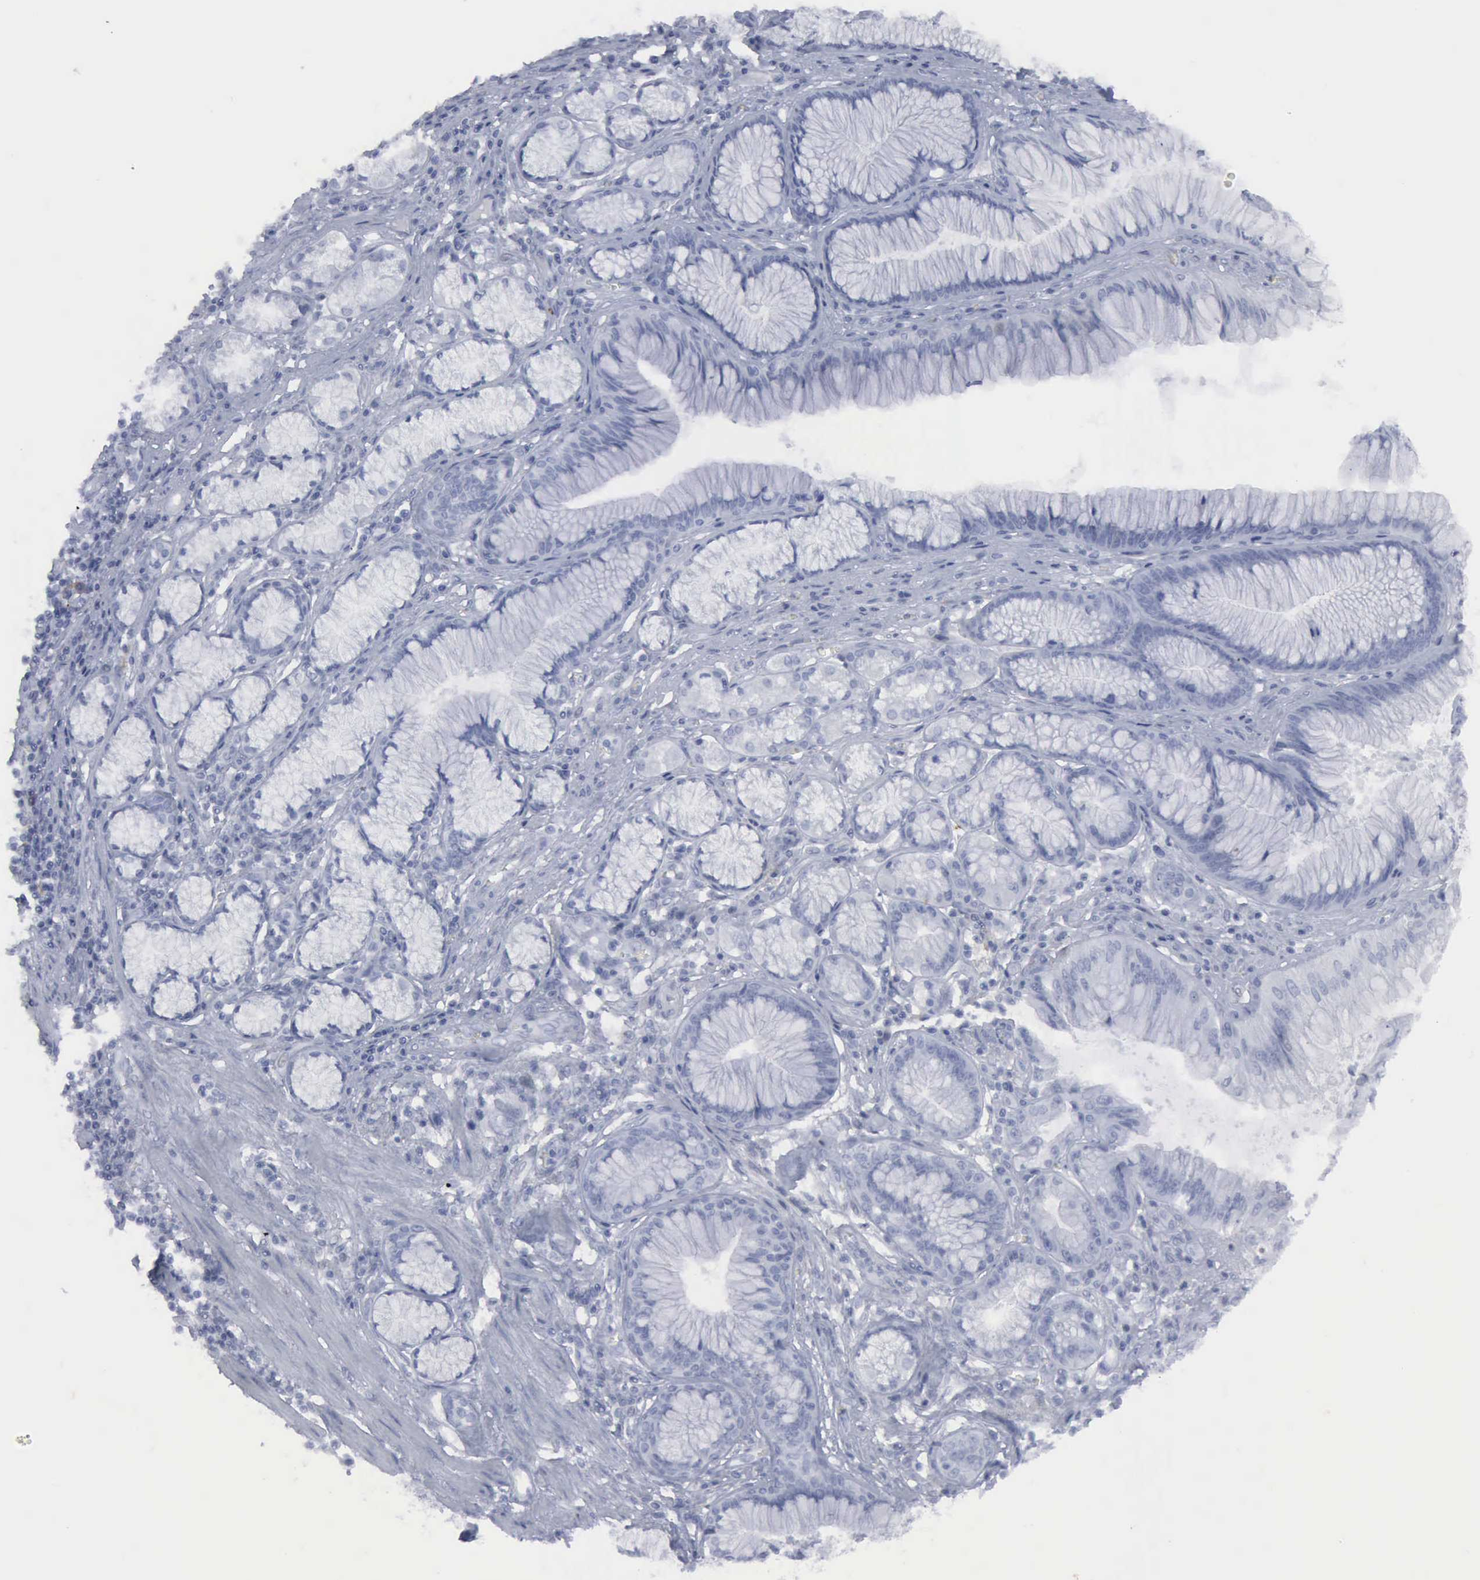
{"staining": {"intensity": "negative", "quantity": "none", "location": "none"}, "tissue": "stomach cancer", "cell_type": "Tumor cells", "image_type": "cancer", "snomed": [{"axis": "morphology", "description": "Adenocarcinoma, NOS"}, {"axis": "topography", "description": "Pancreas"}, {"axis": "topography", "description": "Stomach, upper"}], "caption": "The micrograph displays no significant expression in tumor cells of stomach adenocarcinoma.", "gene": "VCAM1", "patient": {"sex": "male", "age": 77}}